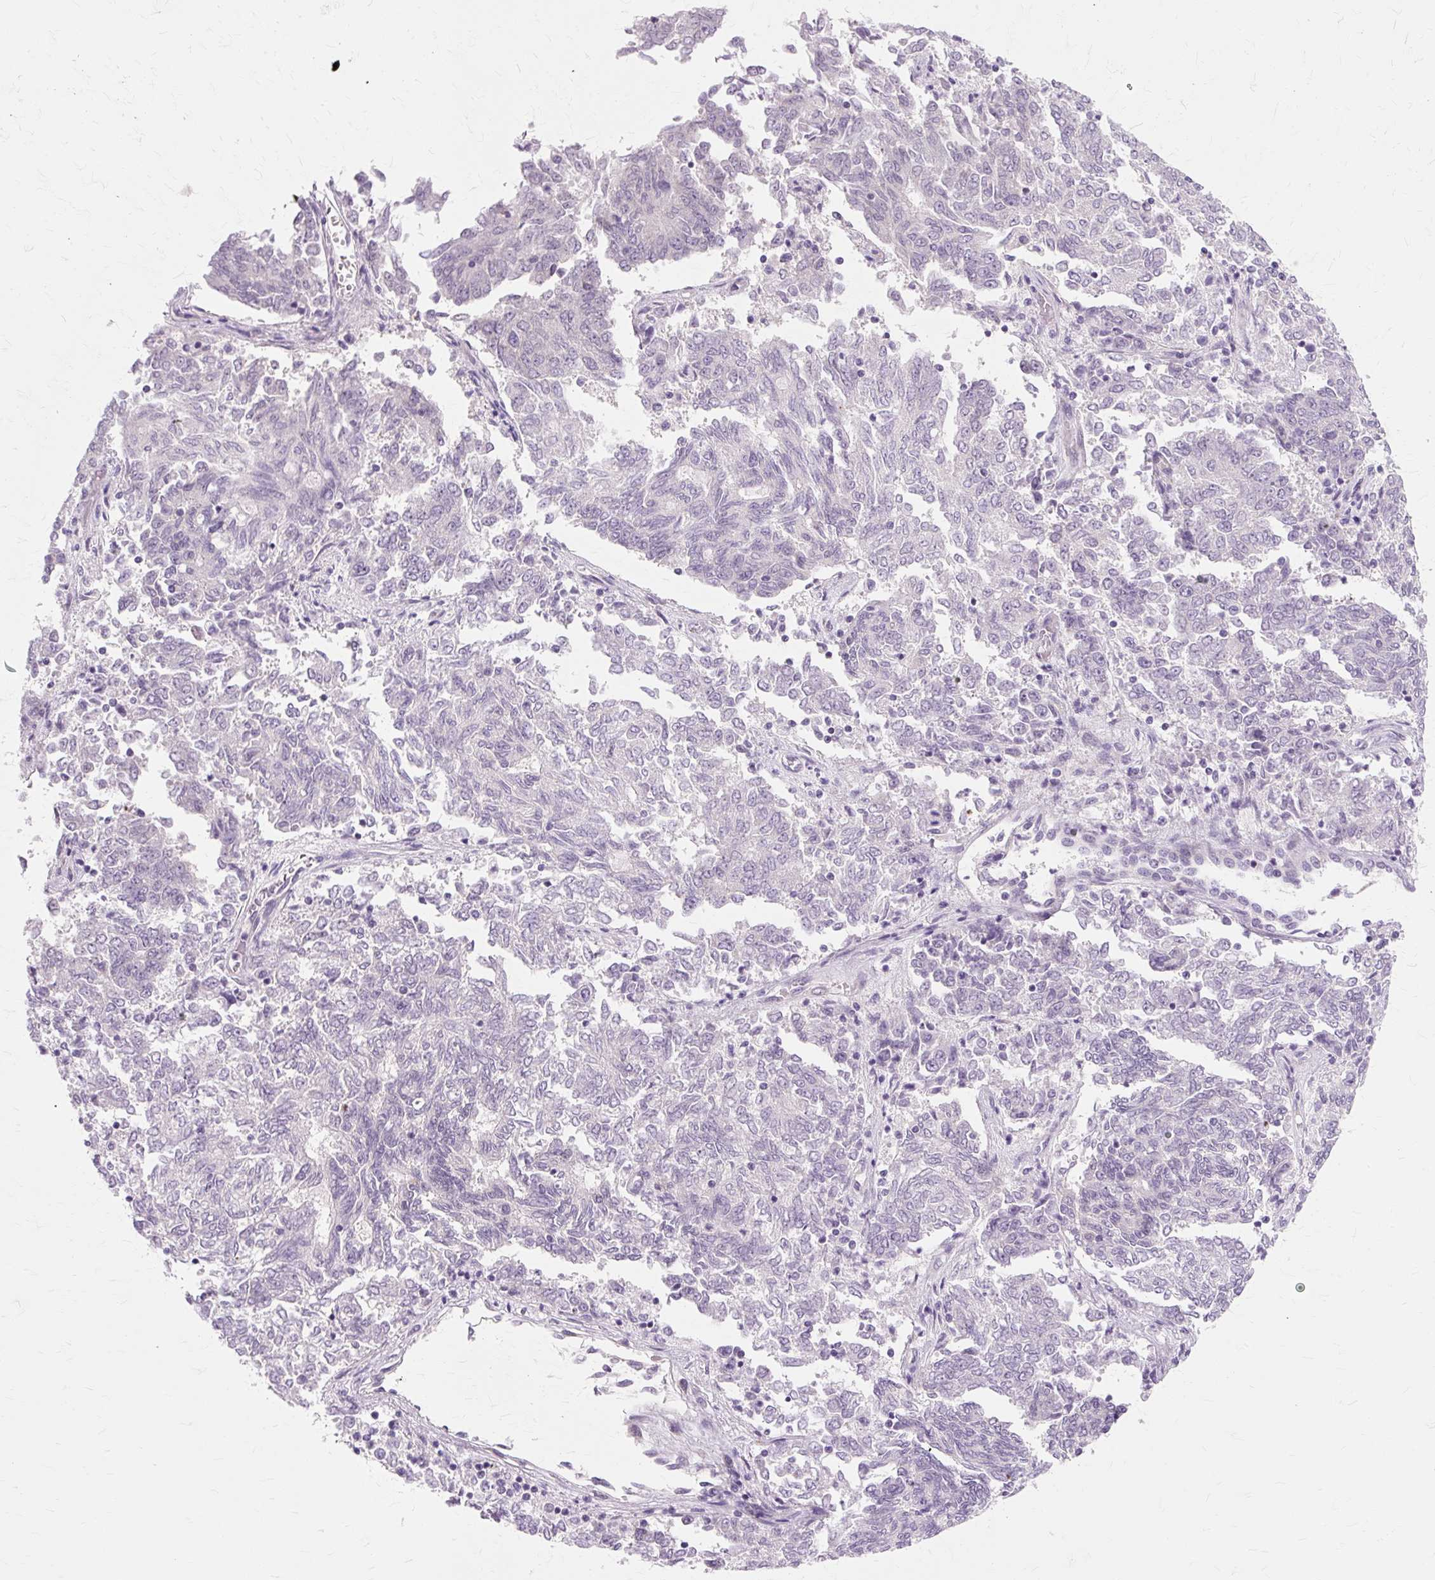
{"staining": {"intensity": "negative", "quantity": "none", "location": "none"}, "tissue": "endometrial cancer", "cell_type": "Tumor cells", "image_type": "cancer", "snomed": [{"axis": "morphology", "description": "Adenocarcinoma, NOS"}, {"axis": "topography", "description": "Endometrium"}], "caption": "Immunohistochemistry photomicrograph of neoplastic tissue: human endometrial cancer (adenocarcinoma) stained with DAB shows no significant protein expression in tumor cells.", "gene": "ZNF35", "patient": {"sex": "female", "age": 80}}